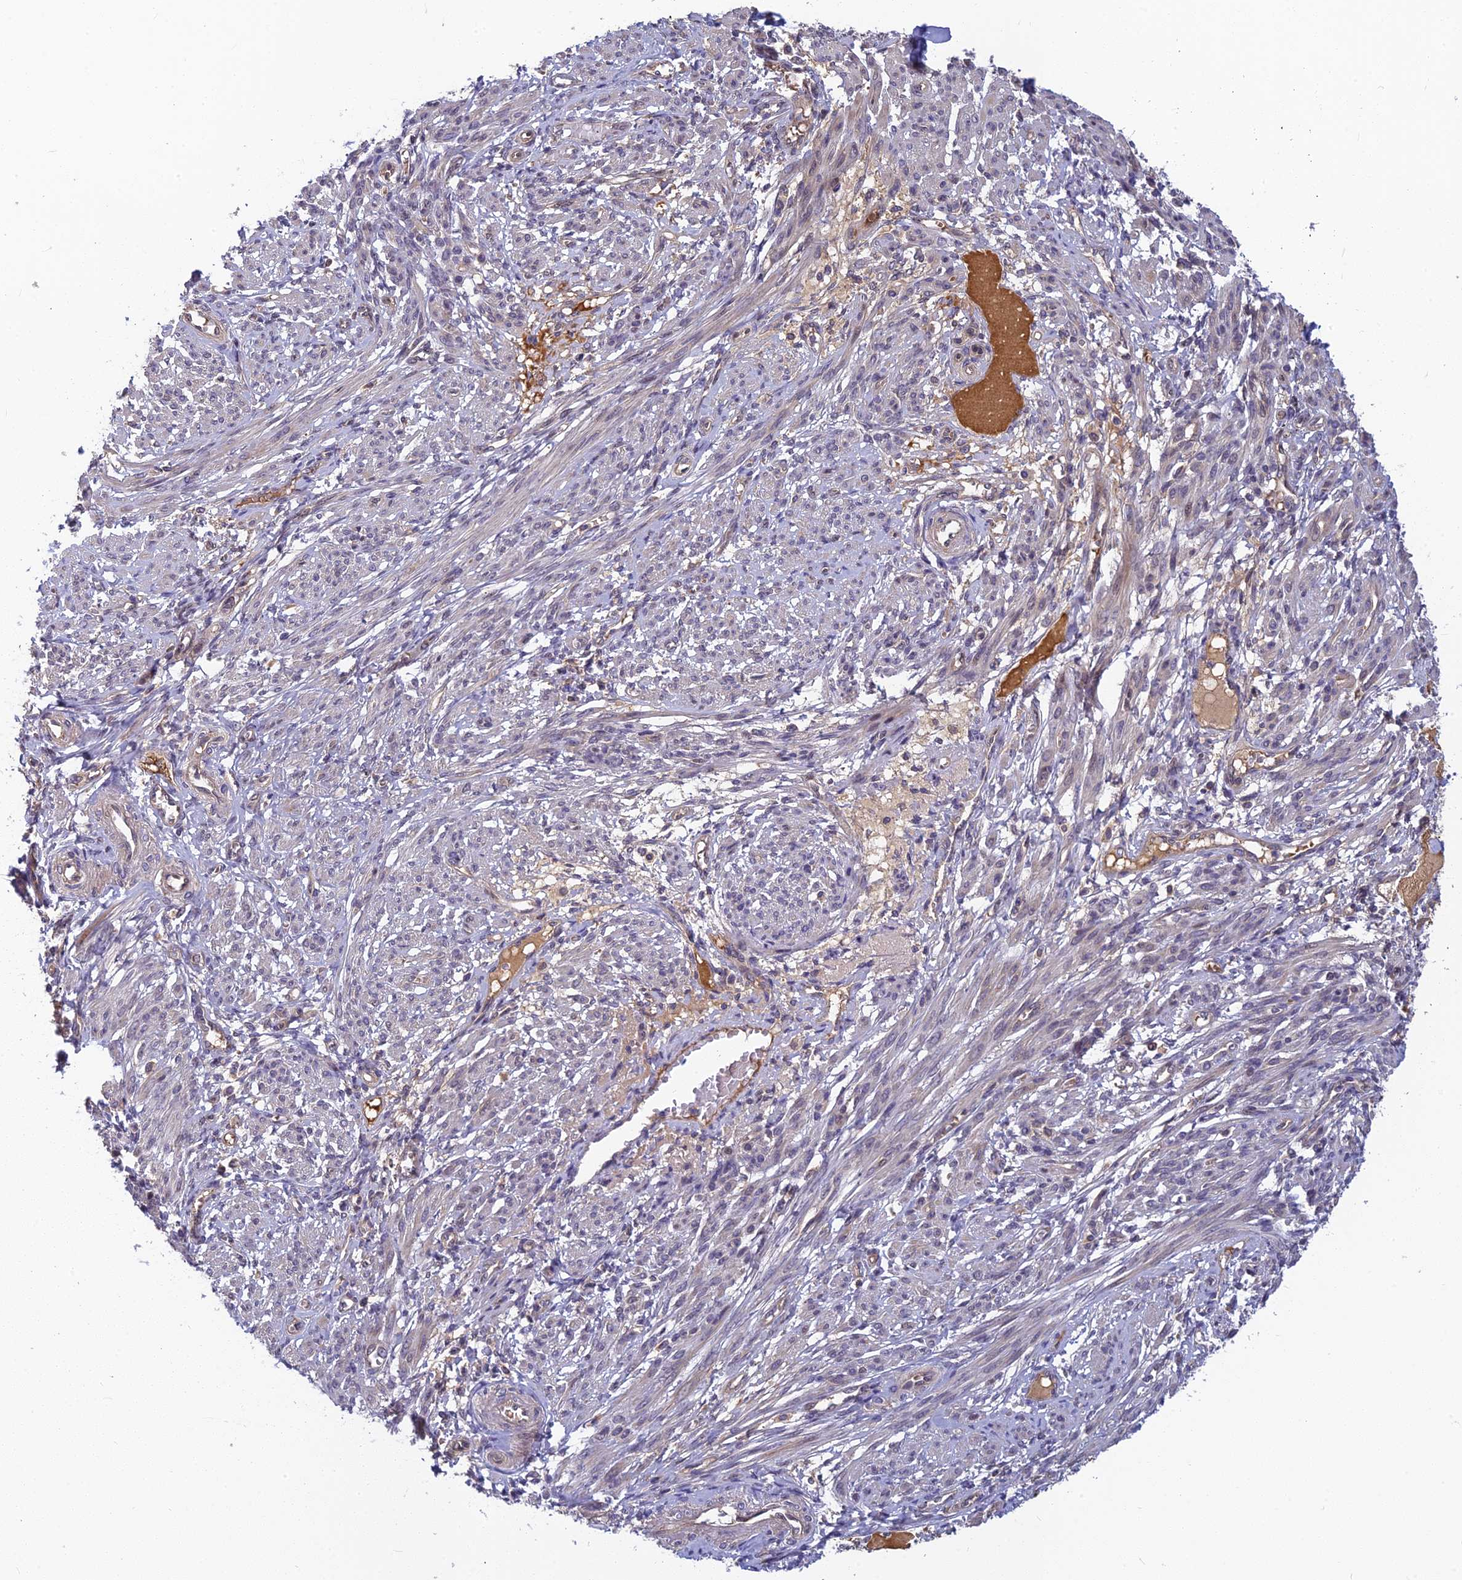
{"staining": {"intensity": "negative", "quantity": "none", "location": "none"}, "tissue": "smooth muscle", "cell_type": "Smooth muscle cells", "image_type": "normal", "snomed": [{"axis": "morphology", "description": "Normal tissue, NOS"}, {"axis": "topography", "description": "Smooth muscle"}], "caption": "Immunohistochemistry of benign smooth muscle exhibits no staining in smooth muscle cells.", "gene": "PIKFYVE", "patient": {"sex": "female", "age": 39}}